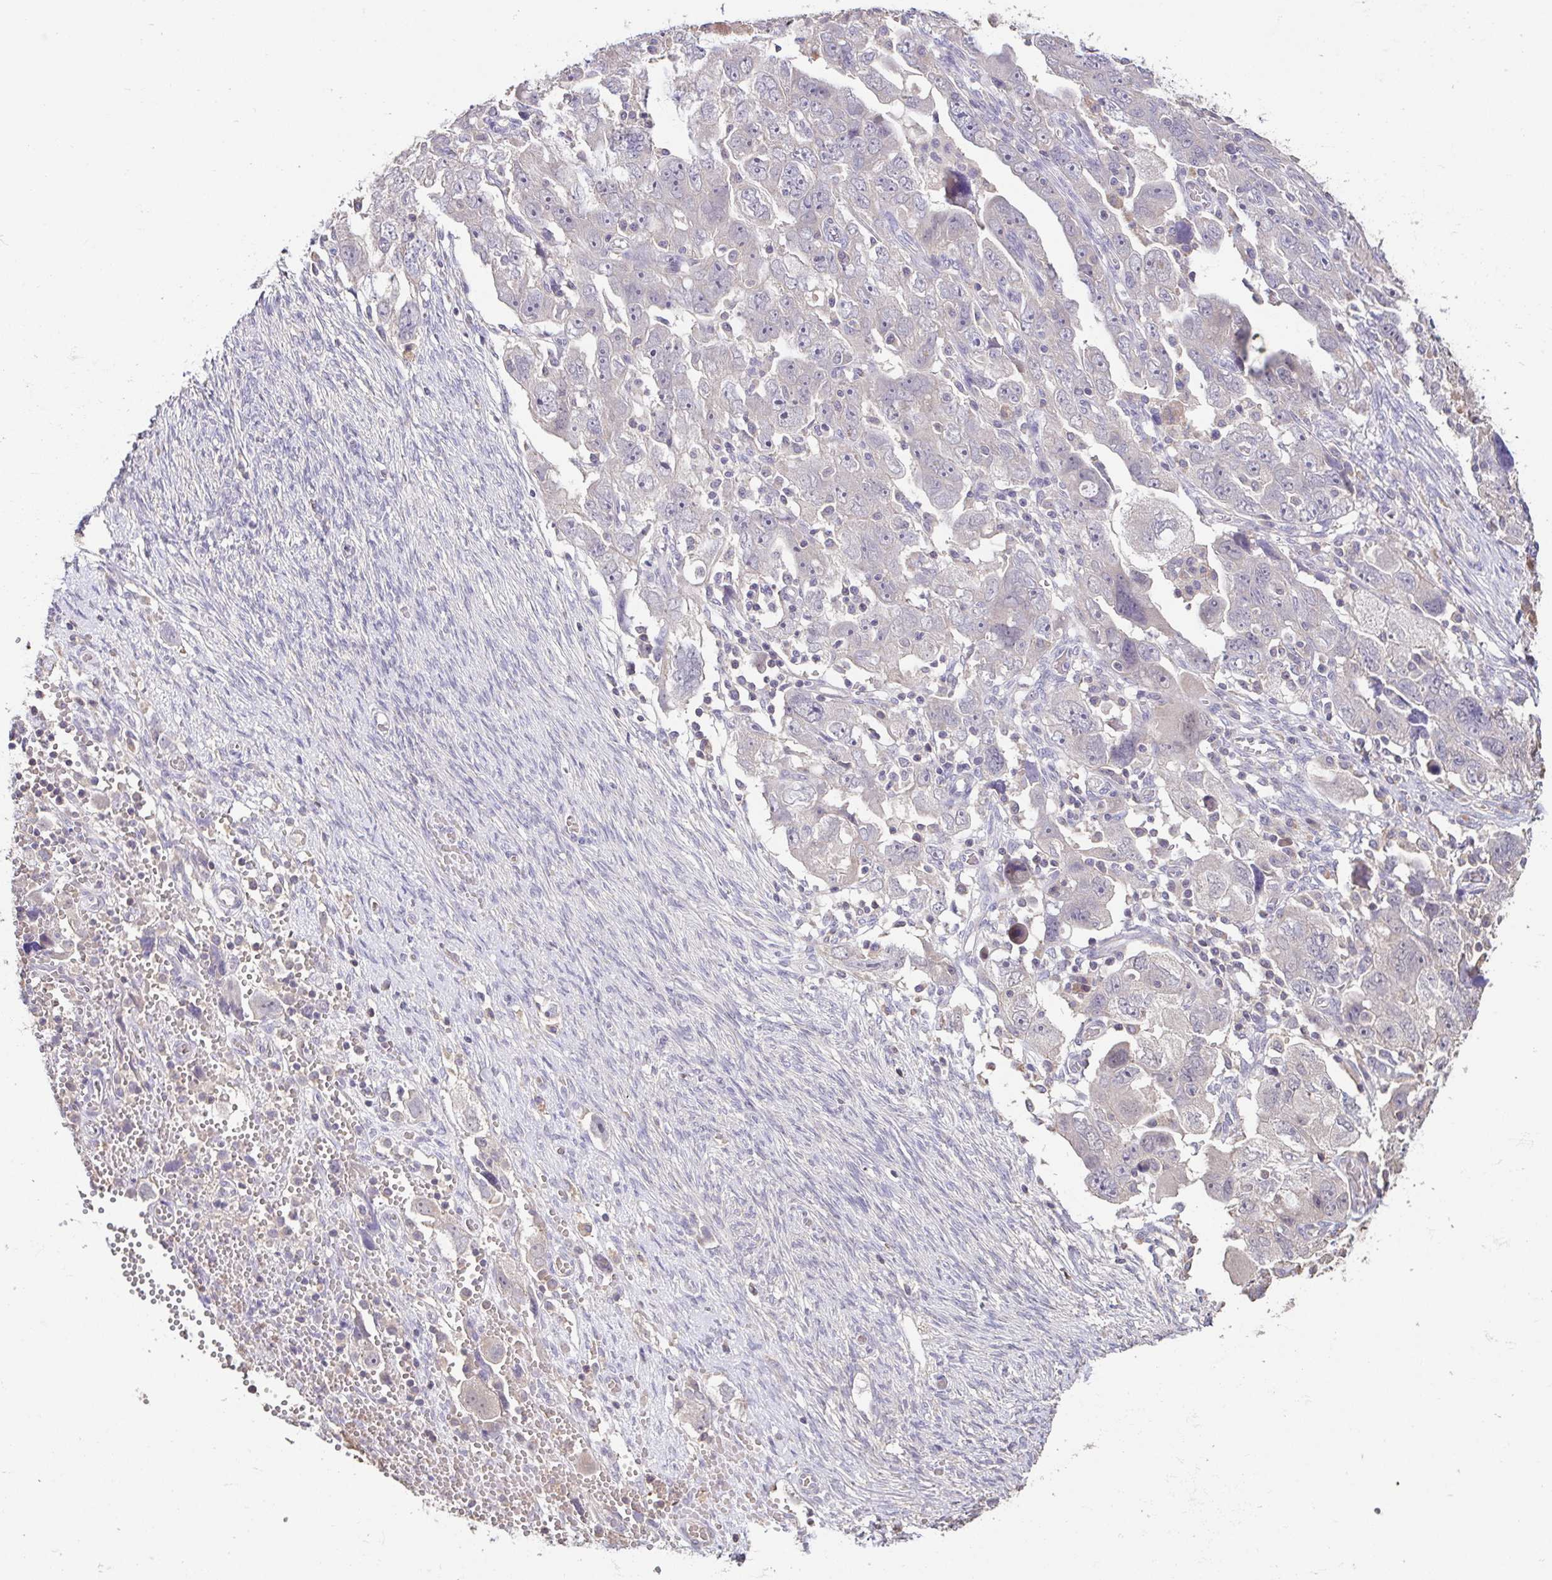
{"staining": {"intensity": "negative", "quantity": "none", "location": "none"}, "tissue": "ovarian cancer", "cell_type": "Tumor cells", "image_type": "cancer", "snomed": [{"axis": "morphology", "description": "Carcinoma, NOS"}, {"axis": "morphology", "description": "Cystadenocarcinoma, serous, NOS"}, {"axis": "topography", "description": "Ovary"}], "caption": "The histopathology image shows no staining of tumor cells in ovarian cancer.", "gene": "ACTRT2", "patient": {"sex": "female", "age": 69}}